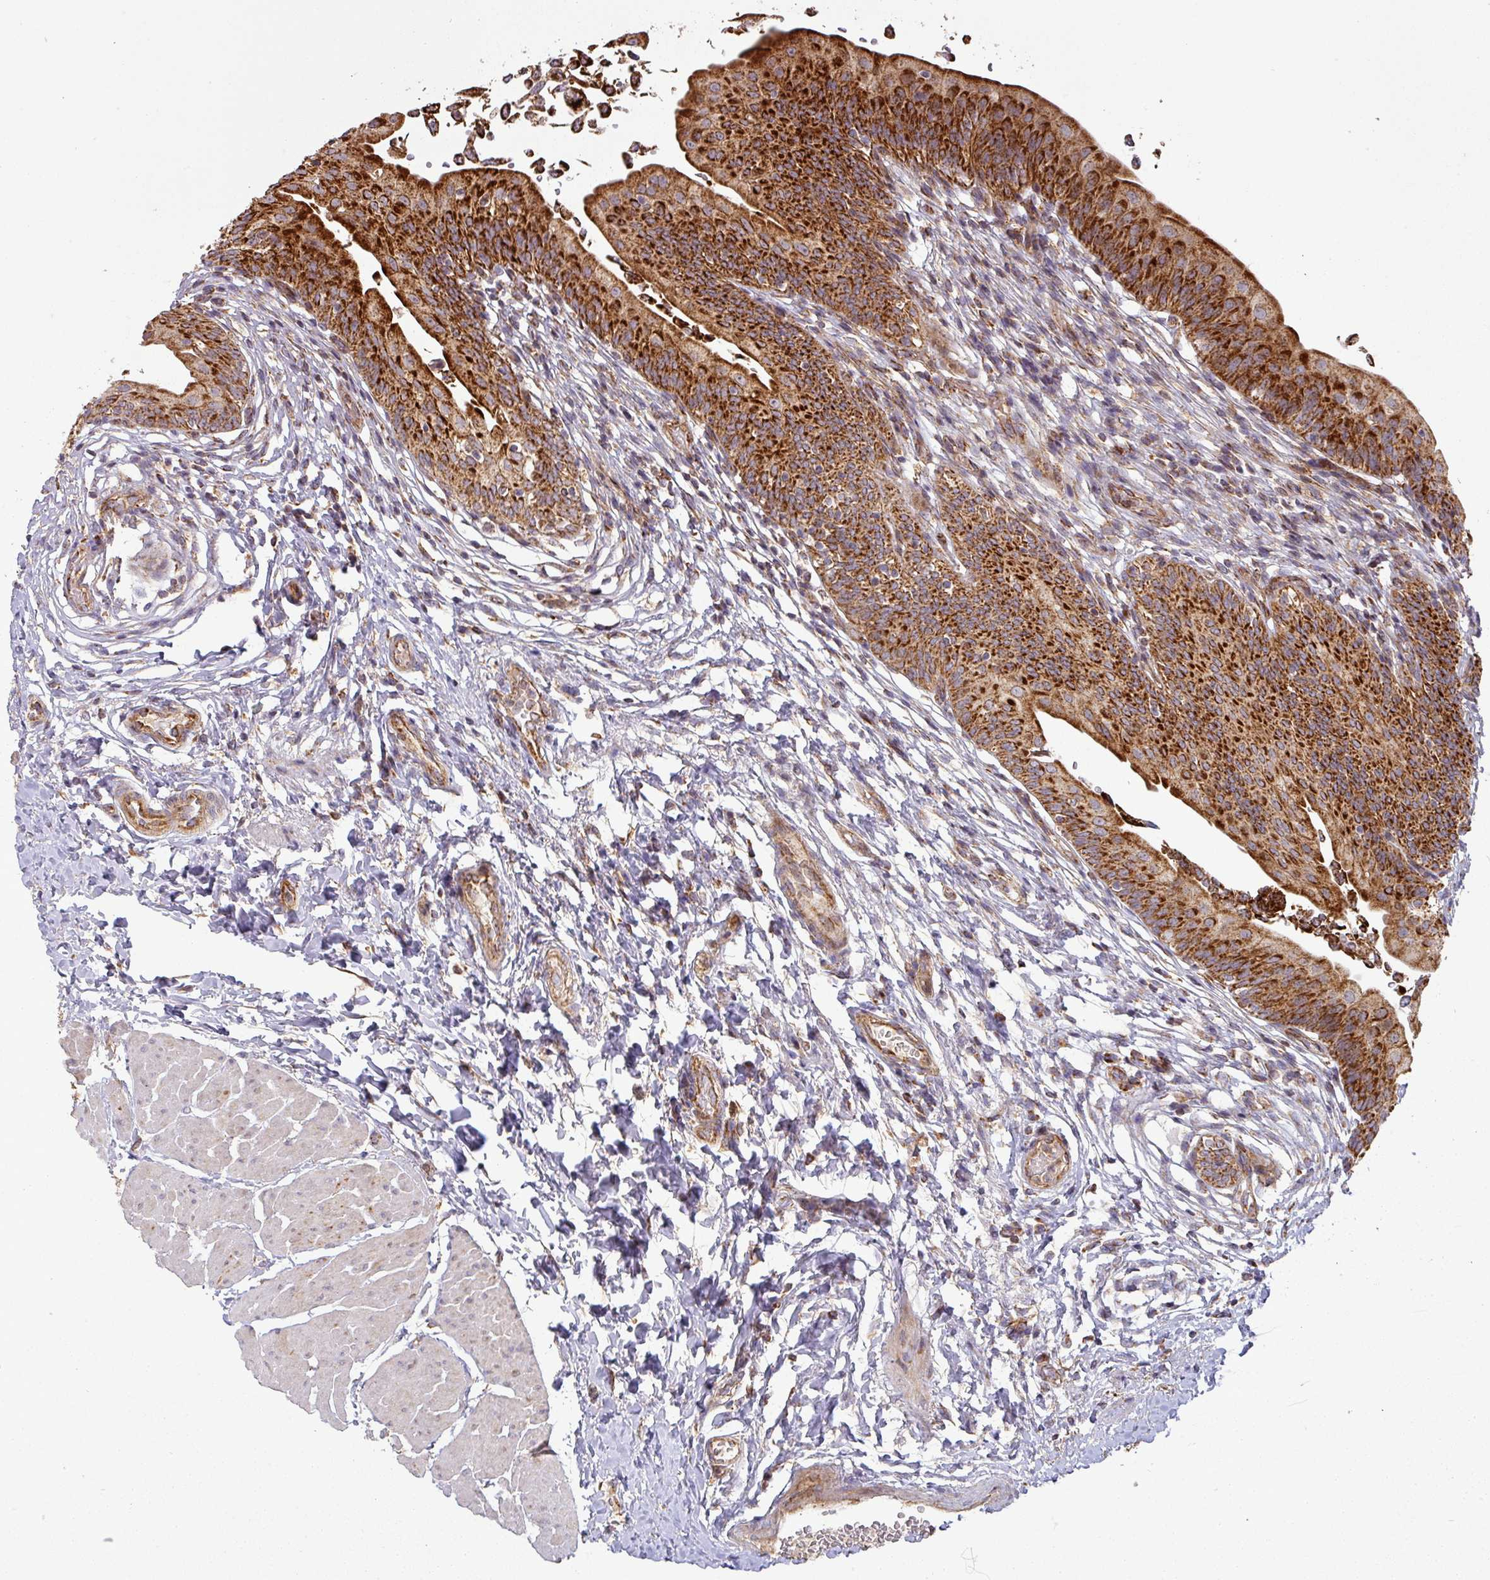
{"staining": {"intensity": "strong", "quantity": ">75%", "location": "cytoplasmic/membranous"}, "tissue": "urothelial cancer", "cell_type": "Tumor cells", "image_type": "cancer", "snomed": [{"axis": "morphology", "description": "Urothelial carcinoma, NOS"}, {"axis": "topography", "description": "Urinary bladder"}], "caption": "Protein staining of transitional cell carcinoma tissue displays strong cytoplasmic/membranous staining in approximately >75% of tumor cells.", "gene": "GPD2", "patient": {"sex": "male", "age": 59}}